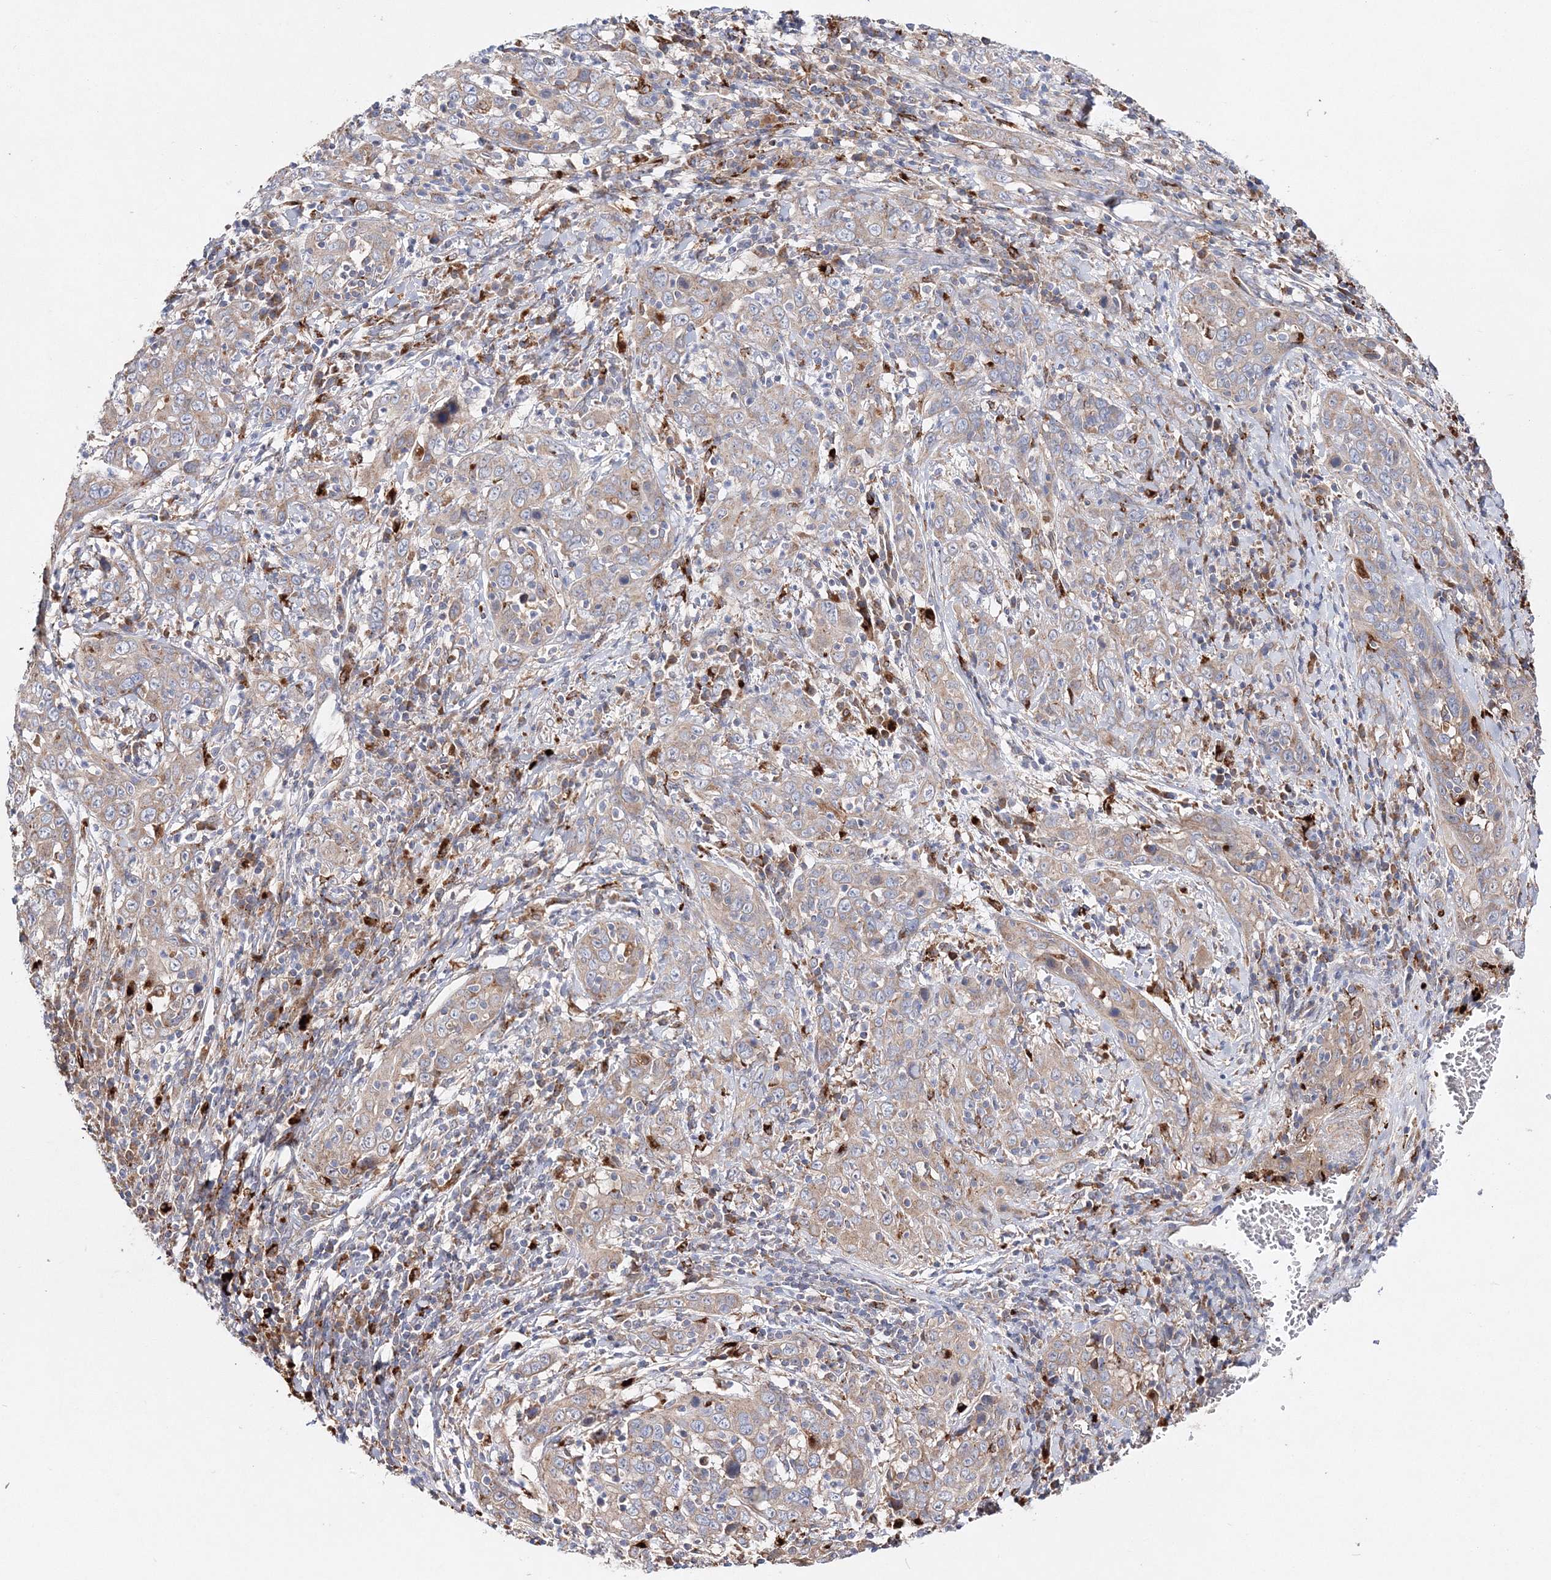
{"staining": {"intensity": "weak", "quantity": ">75%", "location": "cytoplasmic/membranous"}, "tissue": "cervical cancer", "cell_type": "Tumor cells", "image_type": "cancer", "snomed": [{"axis": "morphology", "description": "Squamous cell carcinoma, NOS"}, {"axis": "topography", "description": "Cervix"}], "caption": "IHC staining of cervical cancer, which reveals low levels of weak cytoplasmic/membranous expression in approximately >75% of tumor cells indicating weak cytoplasmic/membranous protein staining. The staining was performed using DAB (3,3'-diaminobenzidine) (brown) for protein detection and nuclei were counterstained in hematoxylin (blue).", "gene": "C3orf38", "patient": {"sex": "female", "age": 46}}